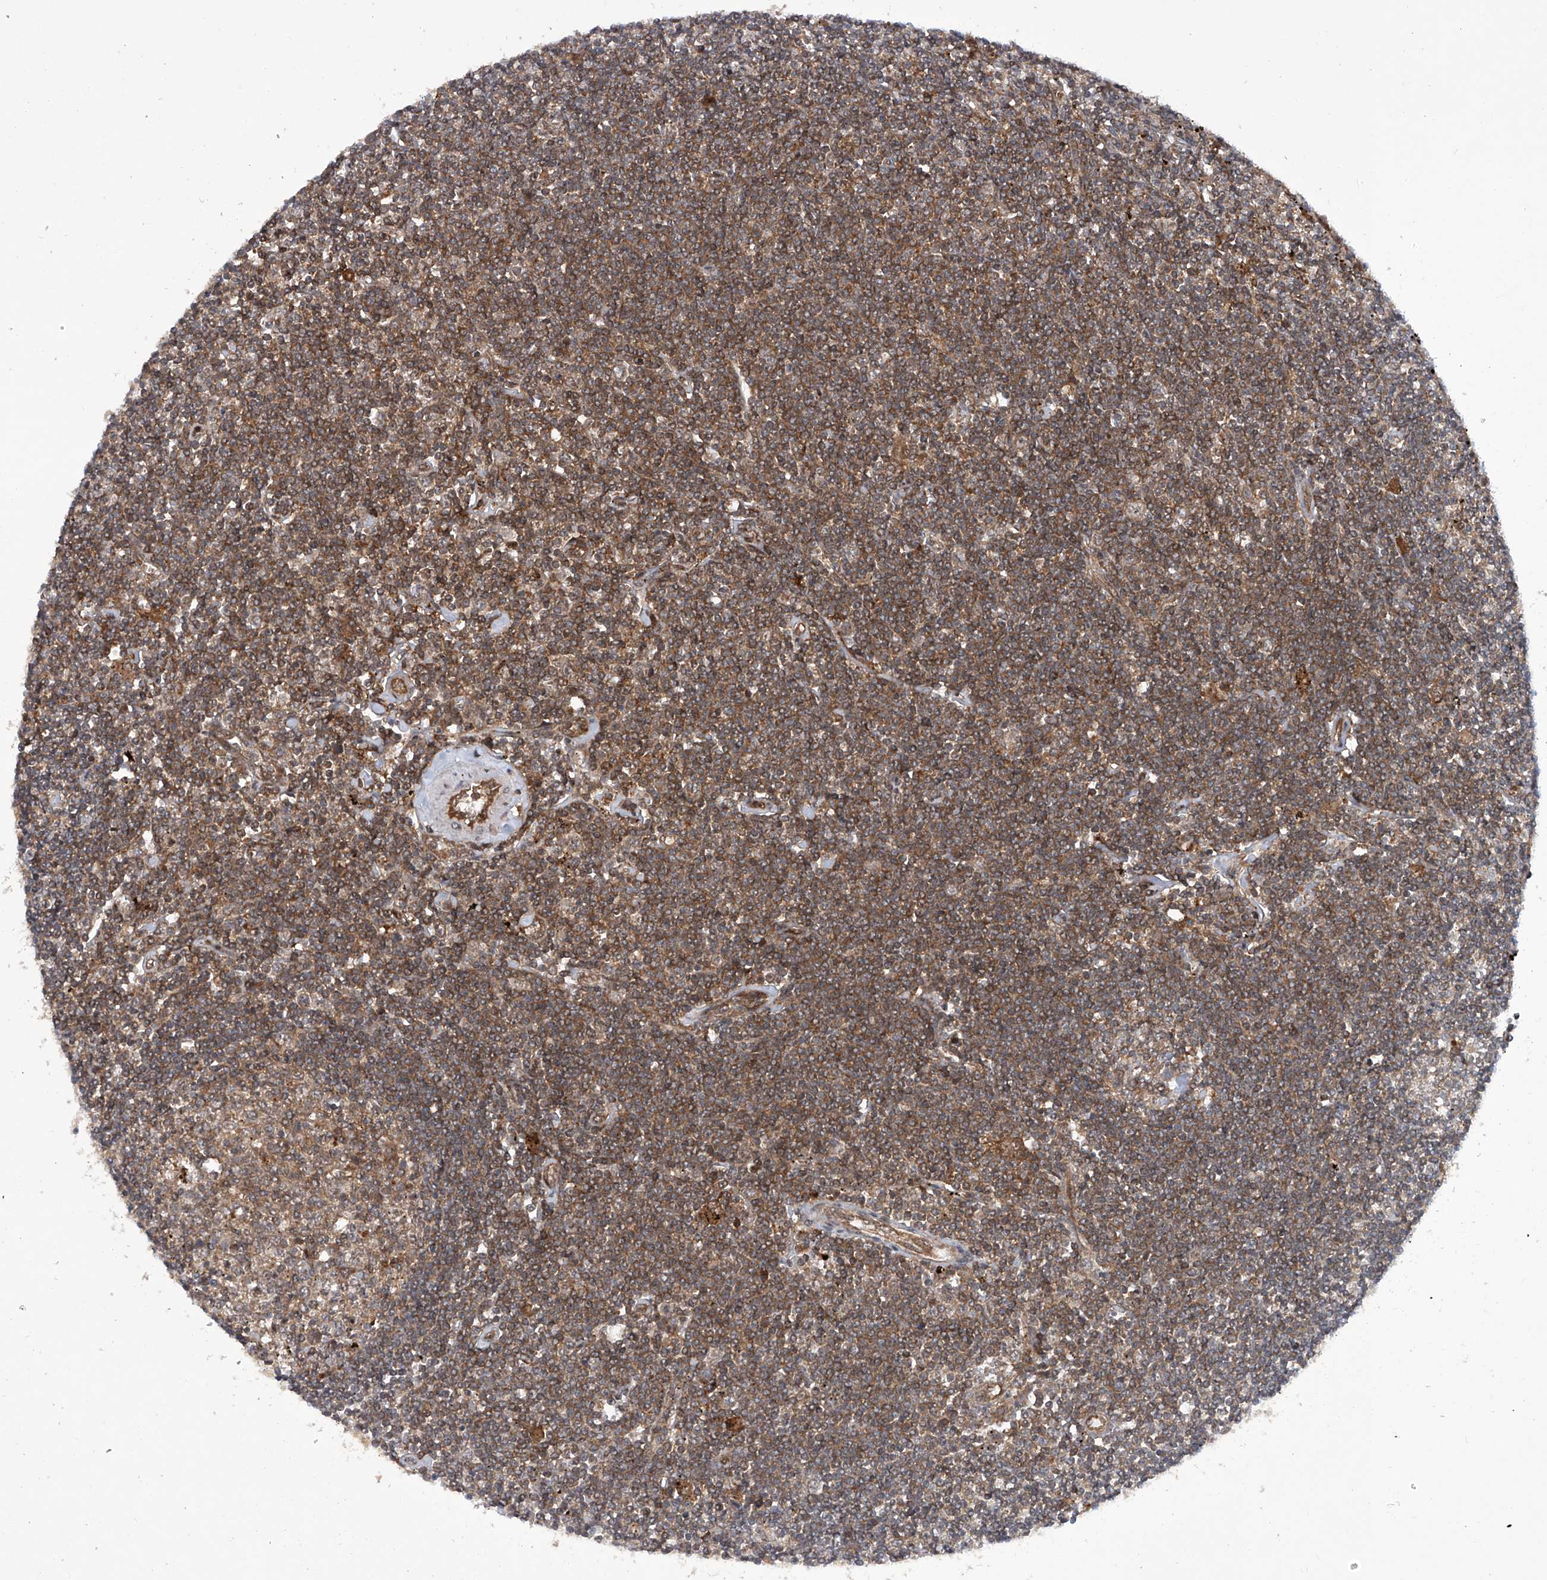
{"staining": {"intensity": "moderate", "quantity": ">75%", "location": "cytoplasmic/membranous"}, "tissue": "lymphoma", "cell_type": "Tumor cells", "image_type": "cancer", "snomed": [{"axis": "morphology", "description": "Malignant lymphoma, non-Hodgkin's type, Low grade"}, {"axis": "topography", "description": "Spleen"}], "caption": "Immunohistochemical staining of low-grade malignant lymphoma, non-Hodgkin's type shows medium levels of moderate cytoplasmic/membranous protein staining in approximately >75% of tumor cells.", "gene": "CISH", "patient": {"sex": "male", "age": 76}}